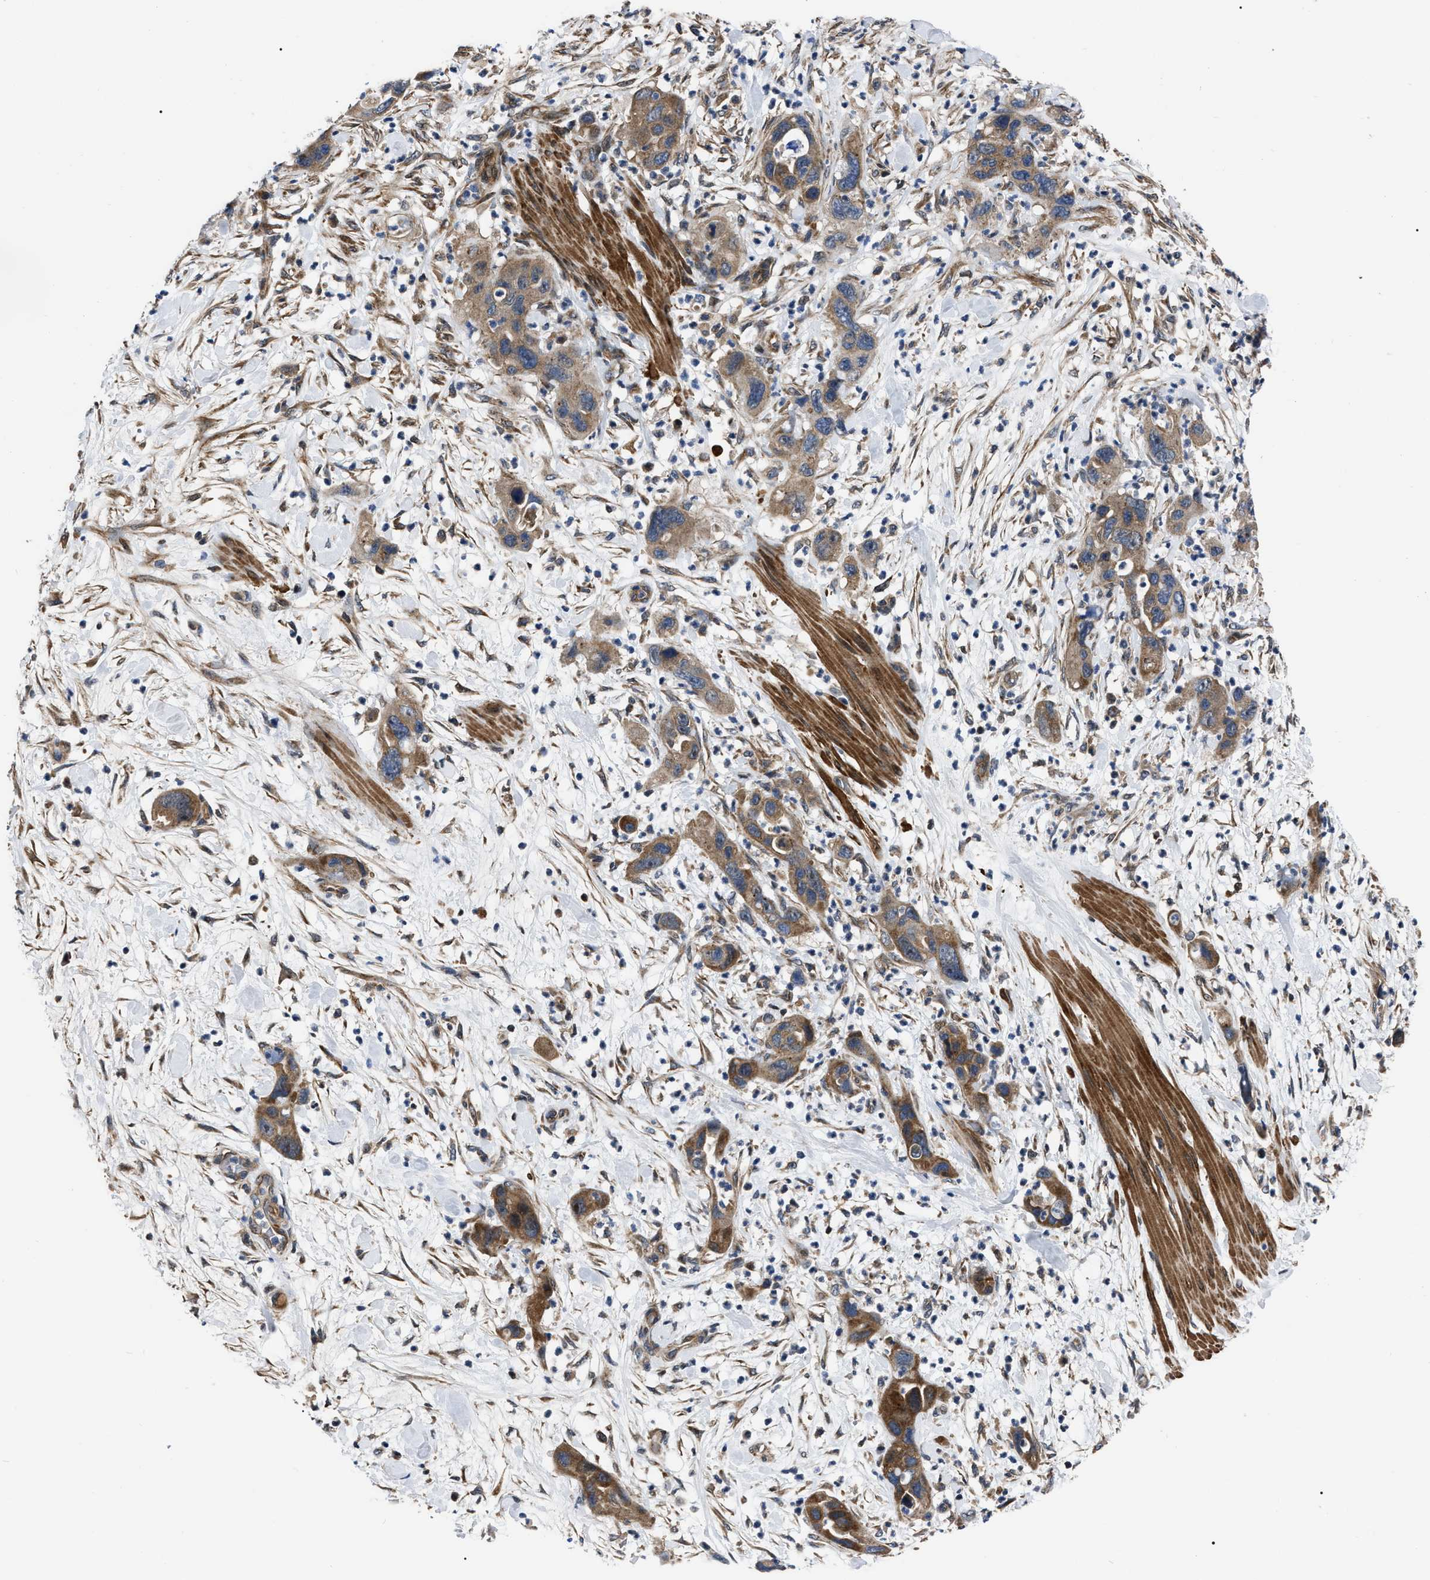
{"staining": {"intensity": "moderate", "quantity": ">75%", "location": "cytoplasmic/membranous"}, "tissue": "pancreatic cancer", "cell_type": "Tumor cells", "image_type": "cancer", "snomed": [{"axis": "morphology", "description": "Adenocarcinoma, NOS"}, {"axis": "topography", "description": "Pancreas"}], "caption": "Immunohistochemistry micrograph of neoplastic tissue: human adenocarcinoma (pancreatic) stained using immunohistochemistry shows medium levels of moderate protein expression localized specifically in the cytoplasmic/membranous of tumor cells, appearing as a cytoplasmic/membranous brown color.", "gene": "PPWD1", "patient": {"sex": "female", "age": 71}}